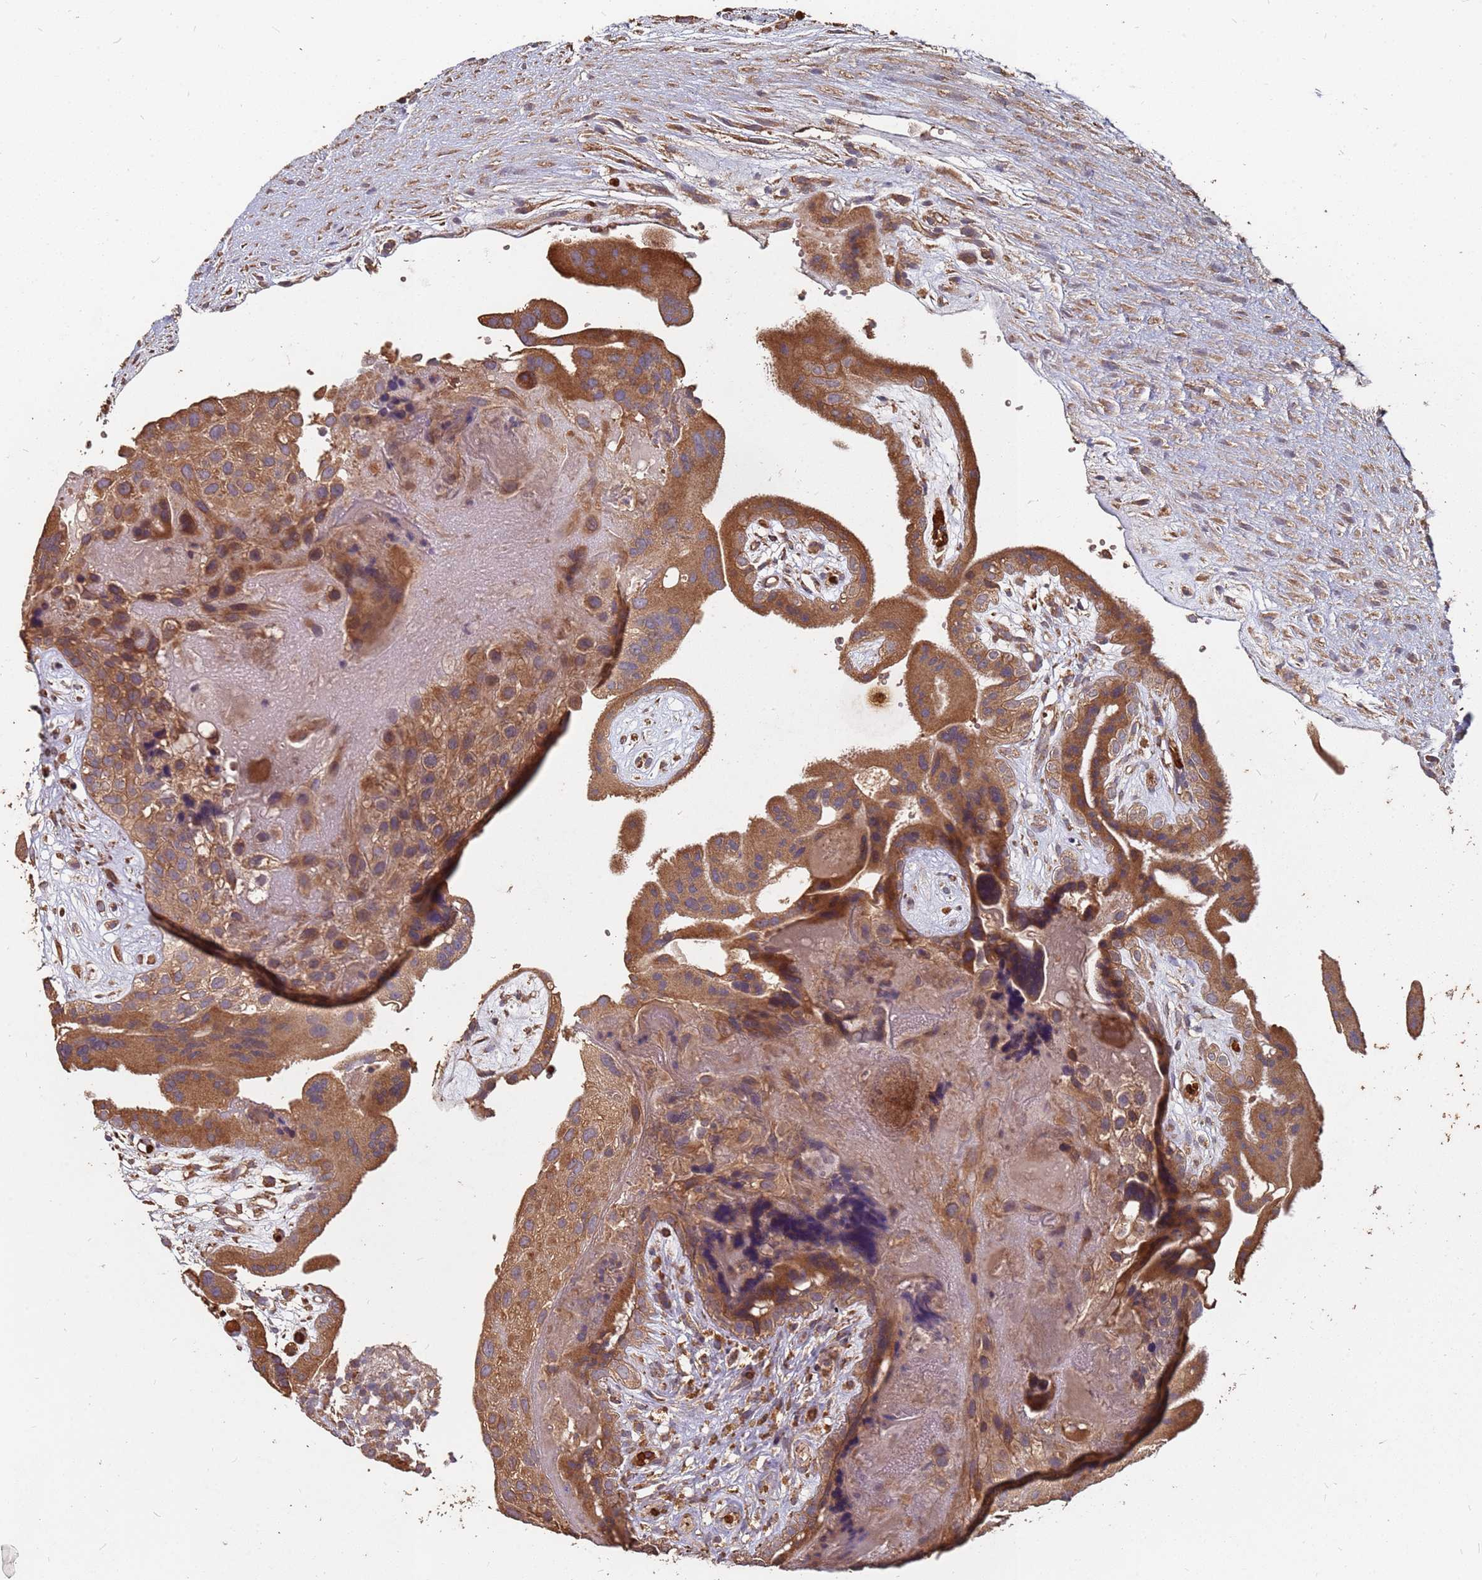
{"staining": {"intensity": "moderate", "quantity": ">75%", "location": "cytoplasmic/membranous"}, "tissue": "placenta", "cell_type": "Decidual cells", "image_type": "normal", "snomed": [{"axis": "morphology", "description": "Normal tissue, NOS"}, {"axis": "topography", "description": "Placenta"}], "caption": "A high-resolution photomicrograph shows IHC staining of benign placenta, which shows moderate cytoplasmic/membranous positivity in about >75% of decidual cells. Using DAB (brown) and hematoxylin (blue) stains, captured at high magnification using brightfield microscopy.", "gene": "ATG5", "patient": {"sex": "female", "age": 18}}